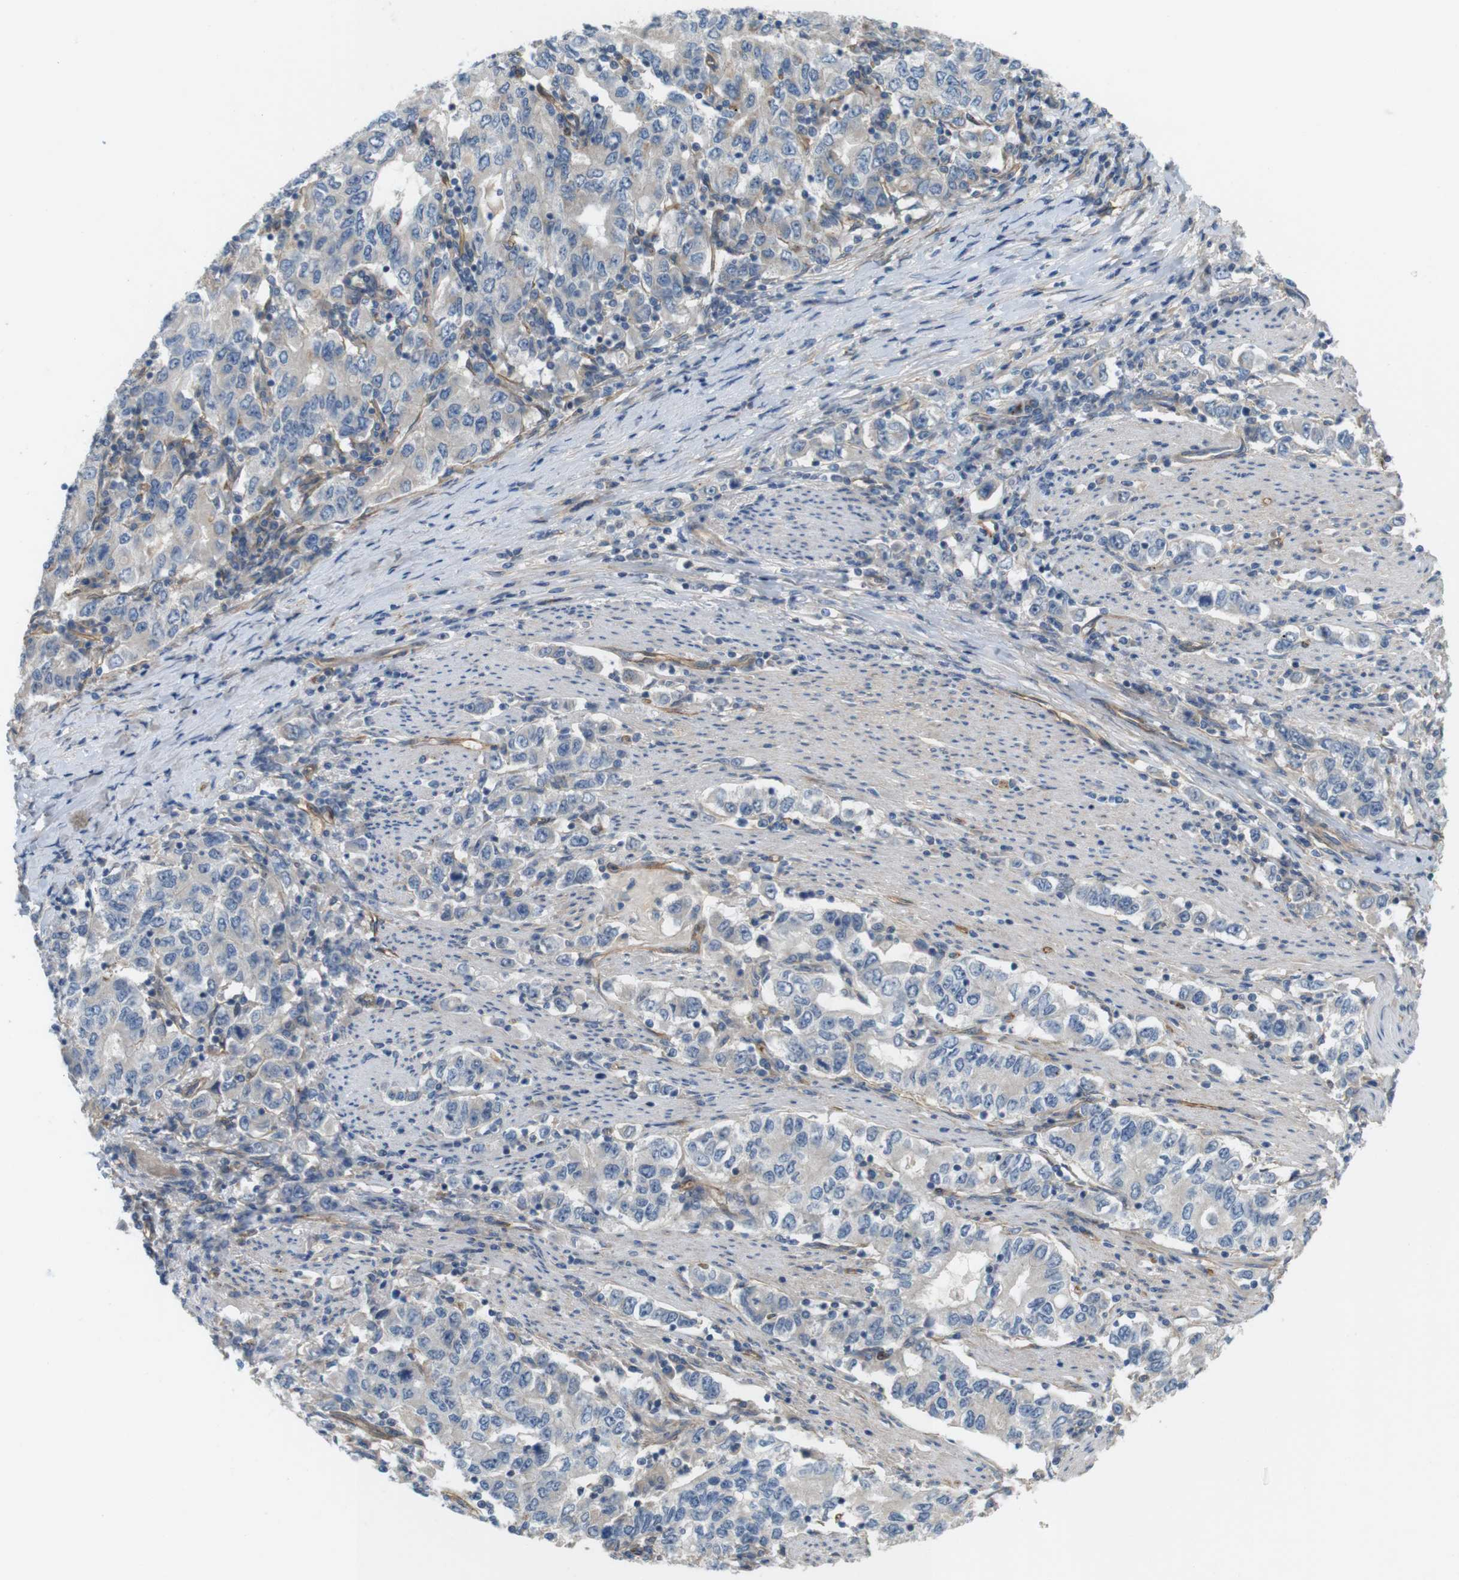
{"staining": {"intensity": "weak", "quantity": ">75%", "location": "cytoplasmic/membranous"}, "tissue": "stomach cancer", "cell_type": "Tumor cells", "image_type": "cancer", "snomed": [{"axis": "morphology", "description": "Adenocarcinoma, NOS"}, {"axis": "topography", "description": "Stomach, lower"}], "caption": "Immunohistochemistry (IHC) of stomach cancer demonstrates low levels of weak cytoplasmic/membranous staining in about >75% of tumor cells. The staining was performed using DAB, with brown indicating positive protein expression. Nuclei are stained blue with hematoxylin.", "gene": "BVES", "patient": {"sex": "female", "age": 72}}